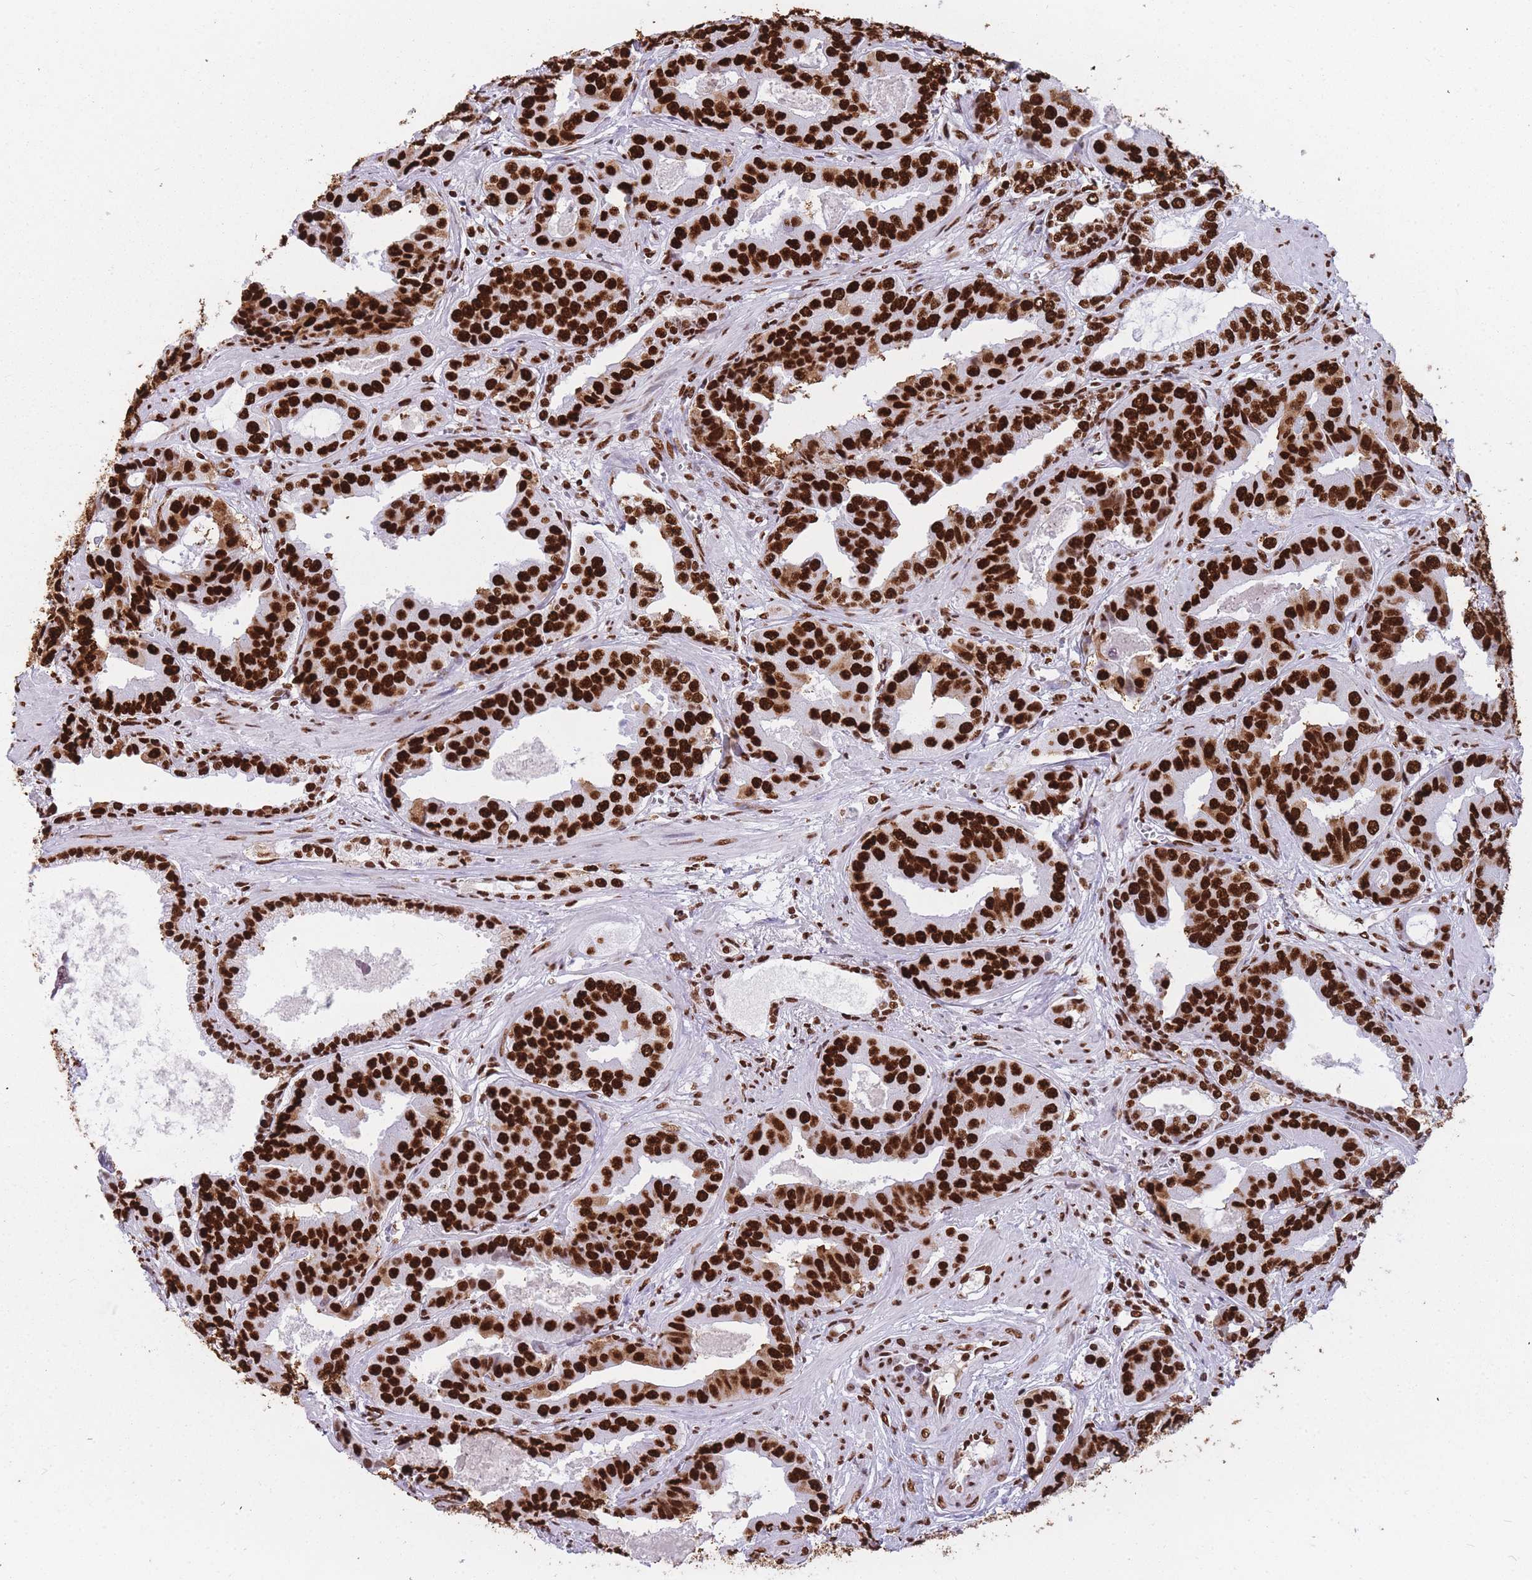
{"staining": {"intensity": "strong", "quantity": ">75%", "location": "nuclear"}, "tissue": "prostate cancer", "cell_type": "Tumor cells", "image_type": "cancer", "snomed": [{"axis": "morphology", "description": "Adenocarcinoma, High grade"}, {"axis": "topography", "description": "Prostate"}], "caption": "This photomicrograph reveals IHC staining of high-grade adenocarcinoma (prostate), with high strong nuclear expression in approximately >75% of tumor cells.", "gene": "HNRNPUL1", "patient": {"sex": "male", "age": 71}}